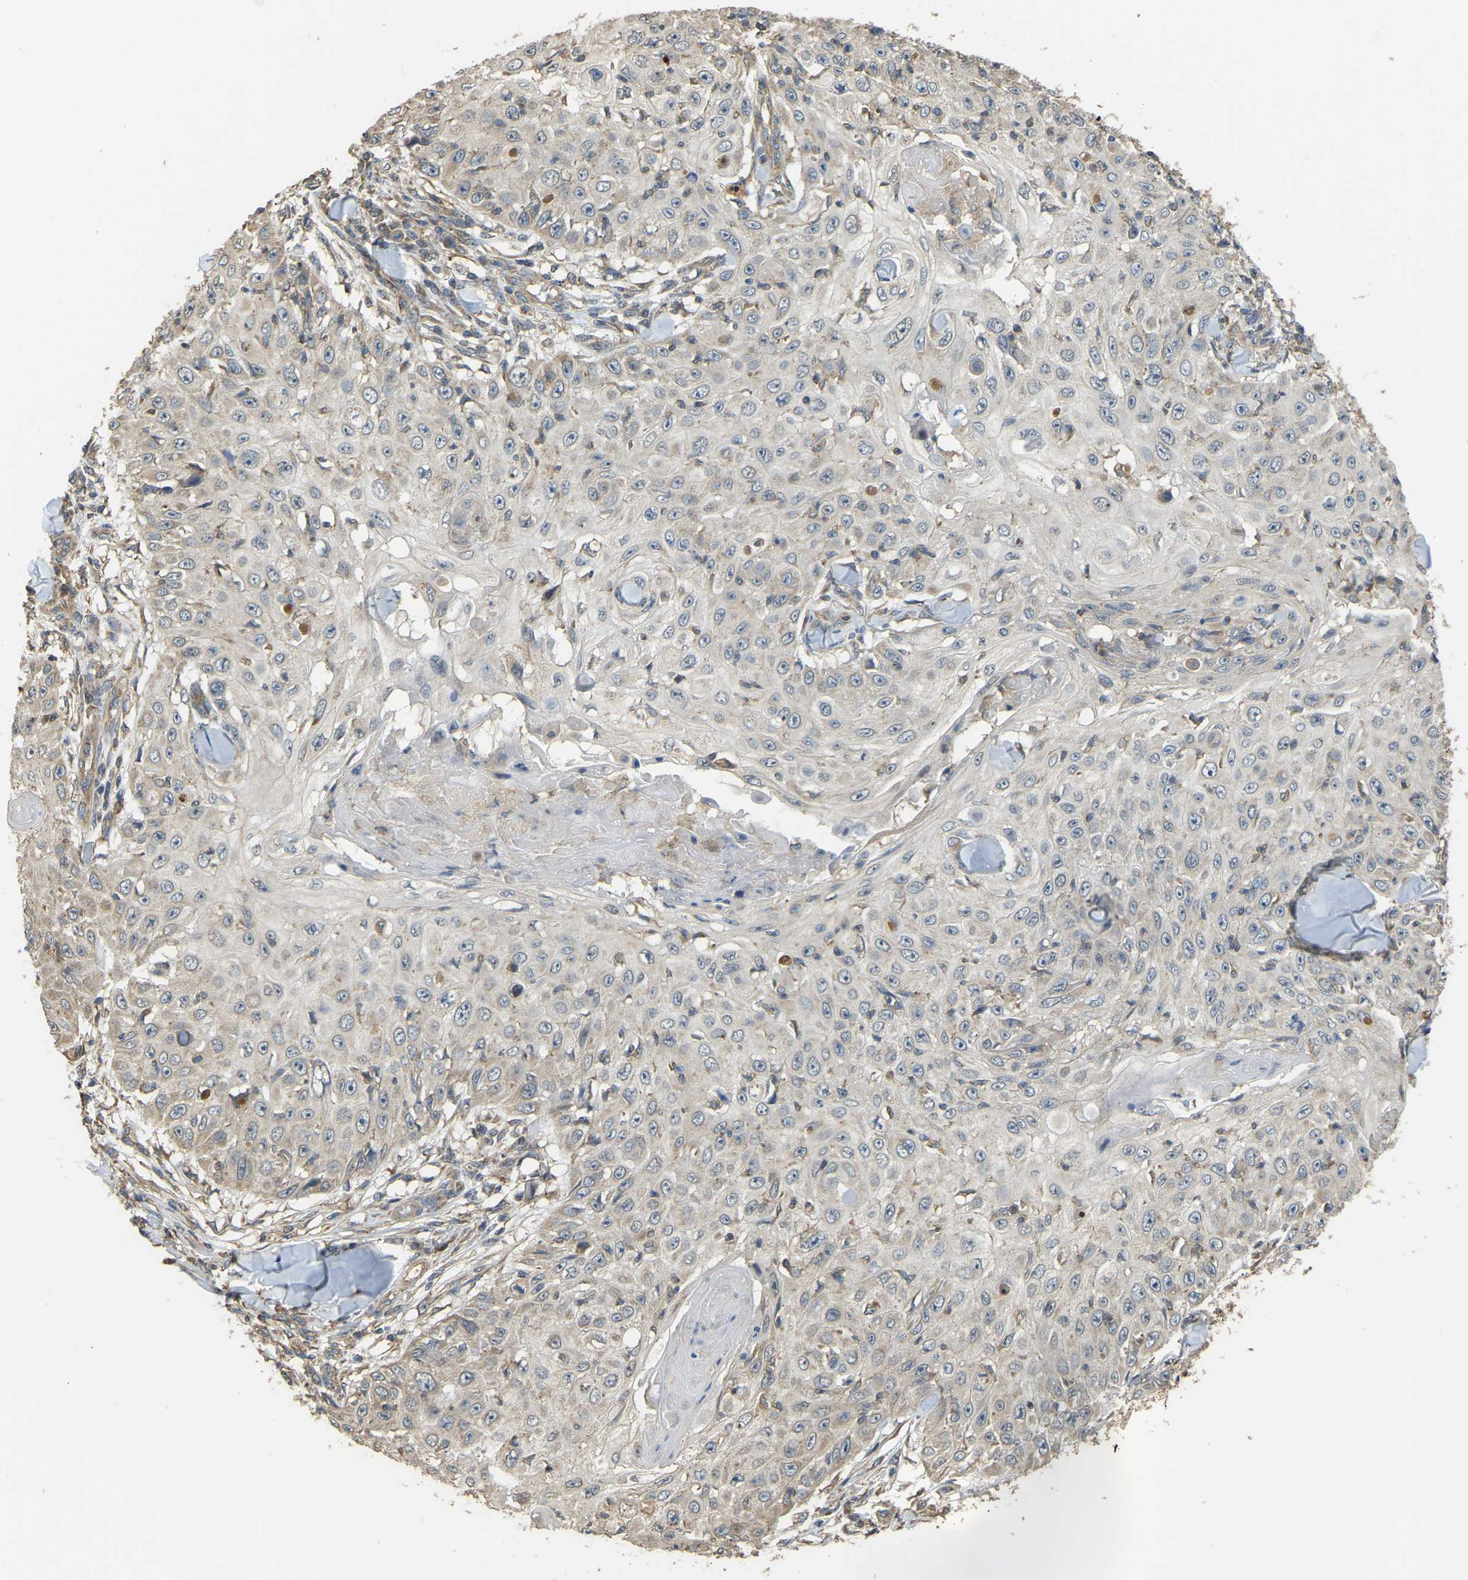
{"staining": {"intensity": "weak", "quantity": "<25%", "location": "cytoplasmic/membranous"}, "tissue": "skin cancer", "cell_type": "Tumor cells", "image_type": "cancer", "snomed": [{"axis": "morphology", "description": "Squamous cell carcinoma, NOS"}, {"axis": "topography", "description": "Skin"}], "caption": "Squamous cell carcinoma (skin) was stained to show a protein in brown. There is no significant positivity in tumor cells.", "gene": "GNG2", "patient": {"sex": "male", "age": 86}}